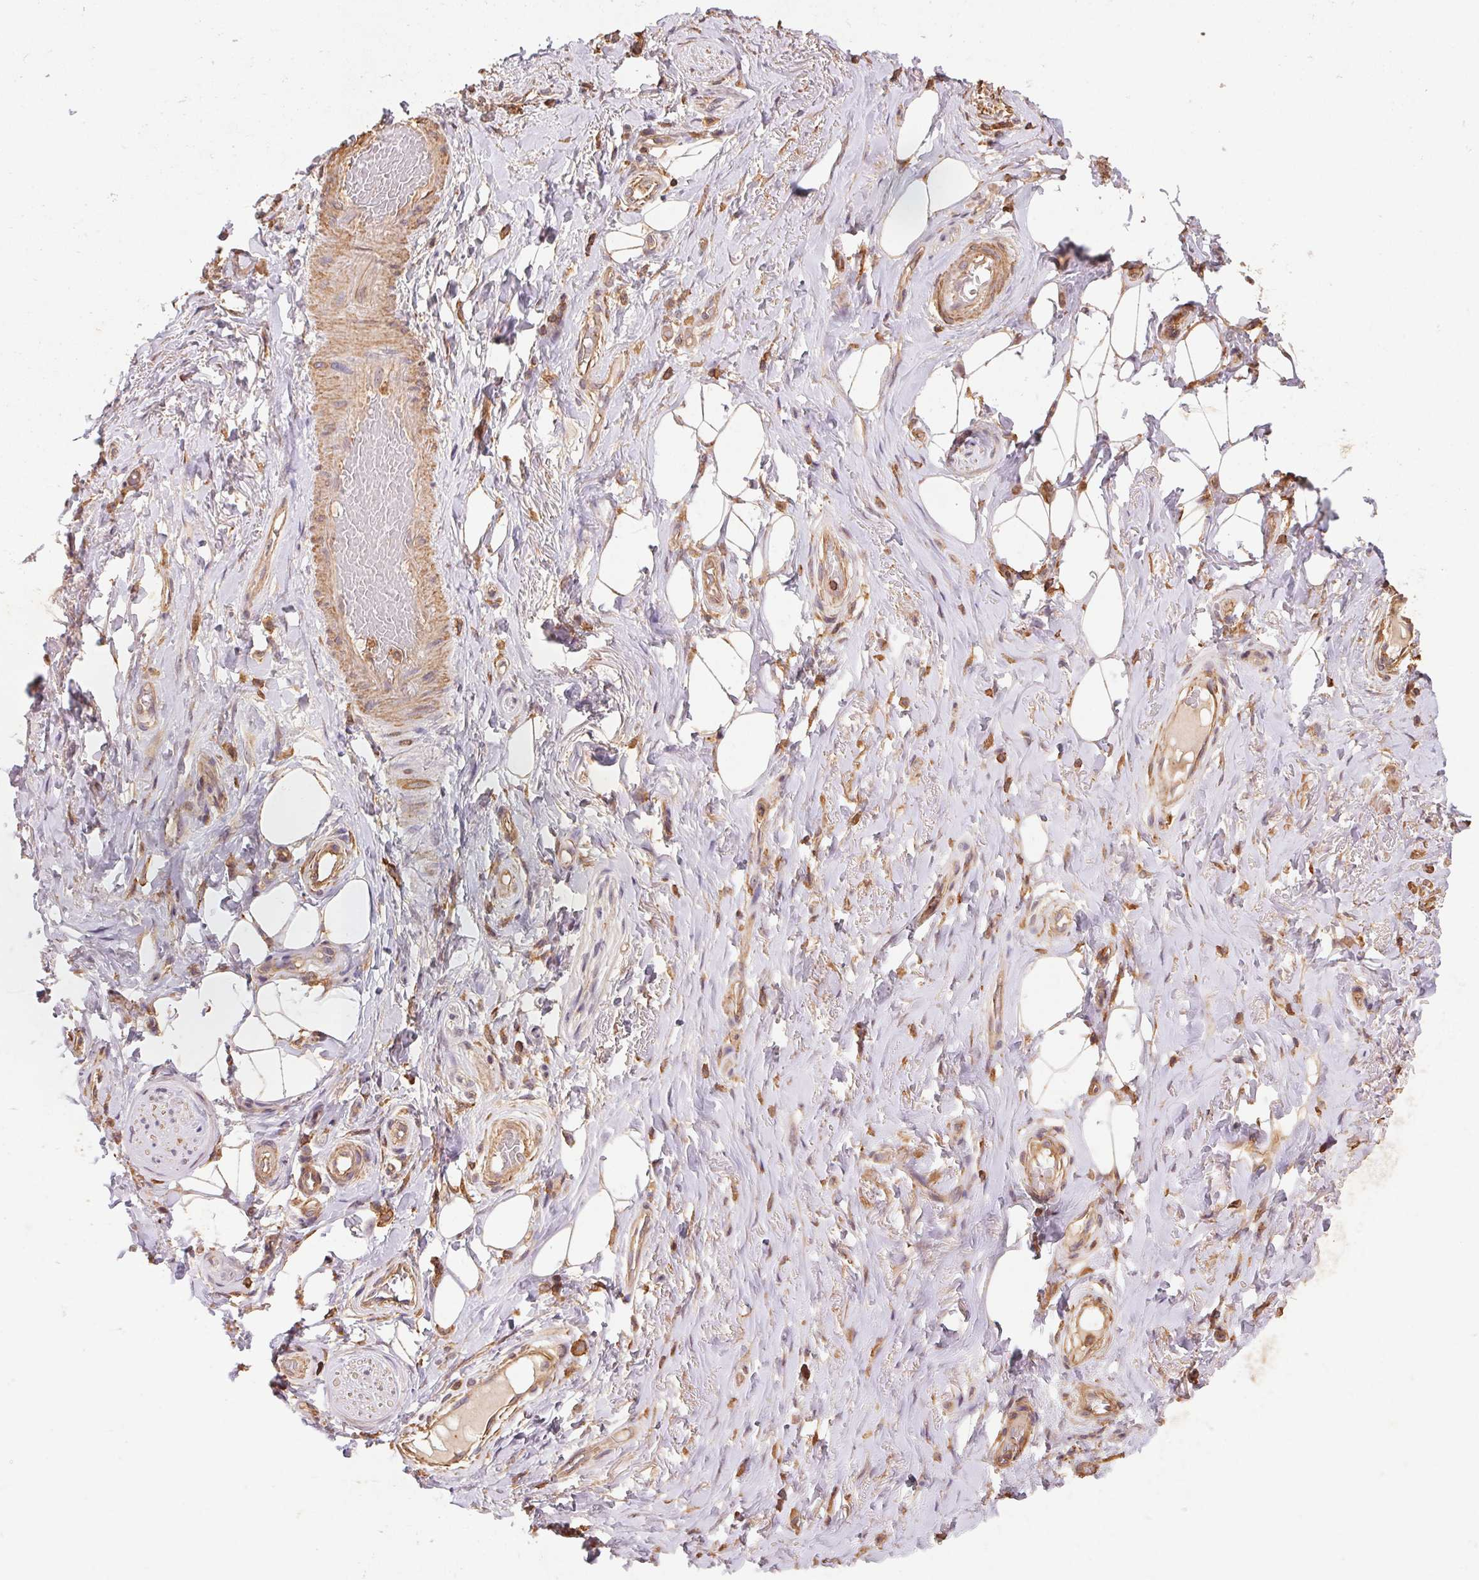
{"staining": {"intensity": "moderate", "quantity": ">75%", "location": "cytoplasmic/membranous"}, "tissue": "adipose tissue", "cell_type": "Adipocytes", "image_type": "normal", "snomed": [{"axis": "morphology", "description": "Normal tissue, NOS"}, {"axis": "topography", "description": "Anal"}, {"axis": "topography", "description": "Peripheral nerve tissue"}], "caption": "Approximately >75% of adipocytes in normal human adipose tissue exhibit moderate cytoplasmic/membranous protein staining as visualized by brown immunohistochemical staining.", "gene": "ATG10", "patient": {"sex": "male", "age": 53}}